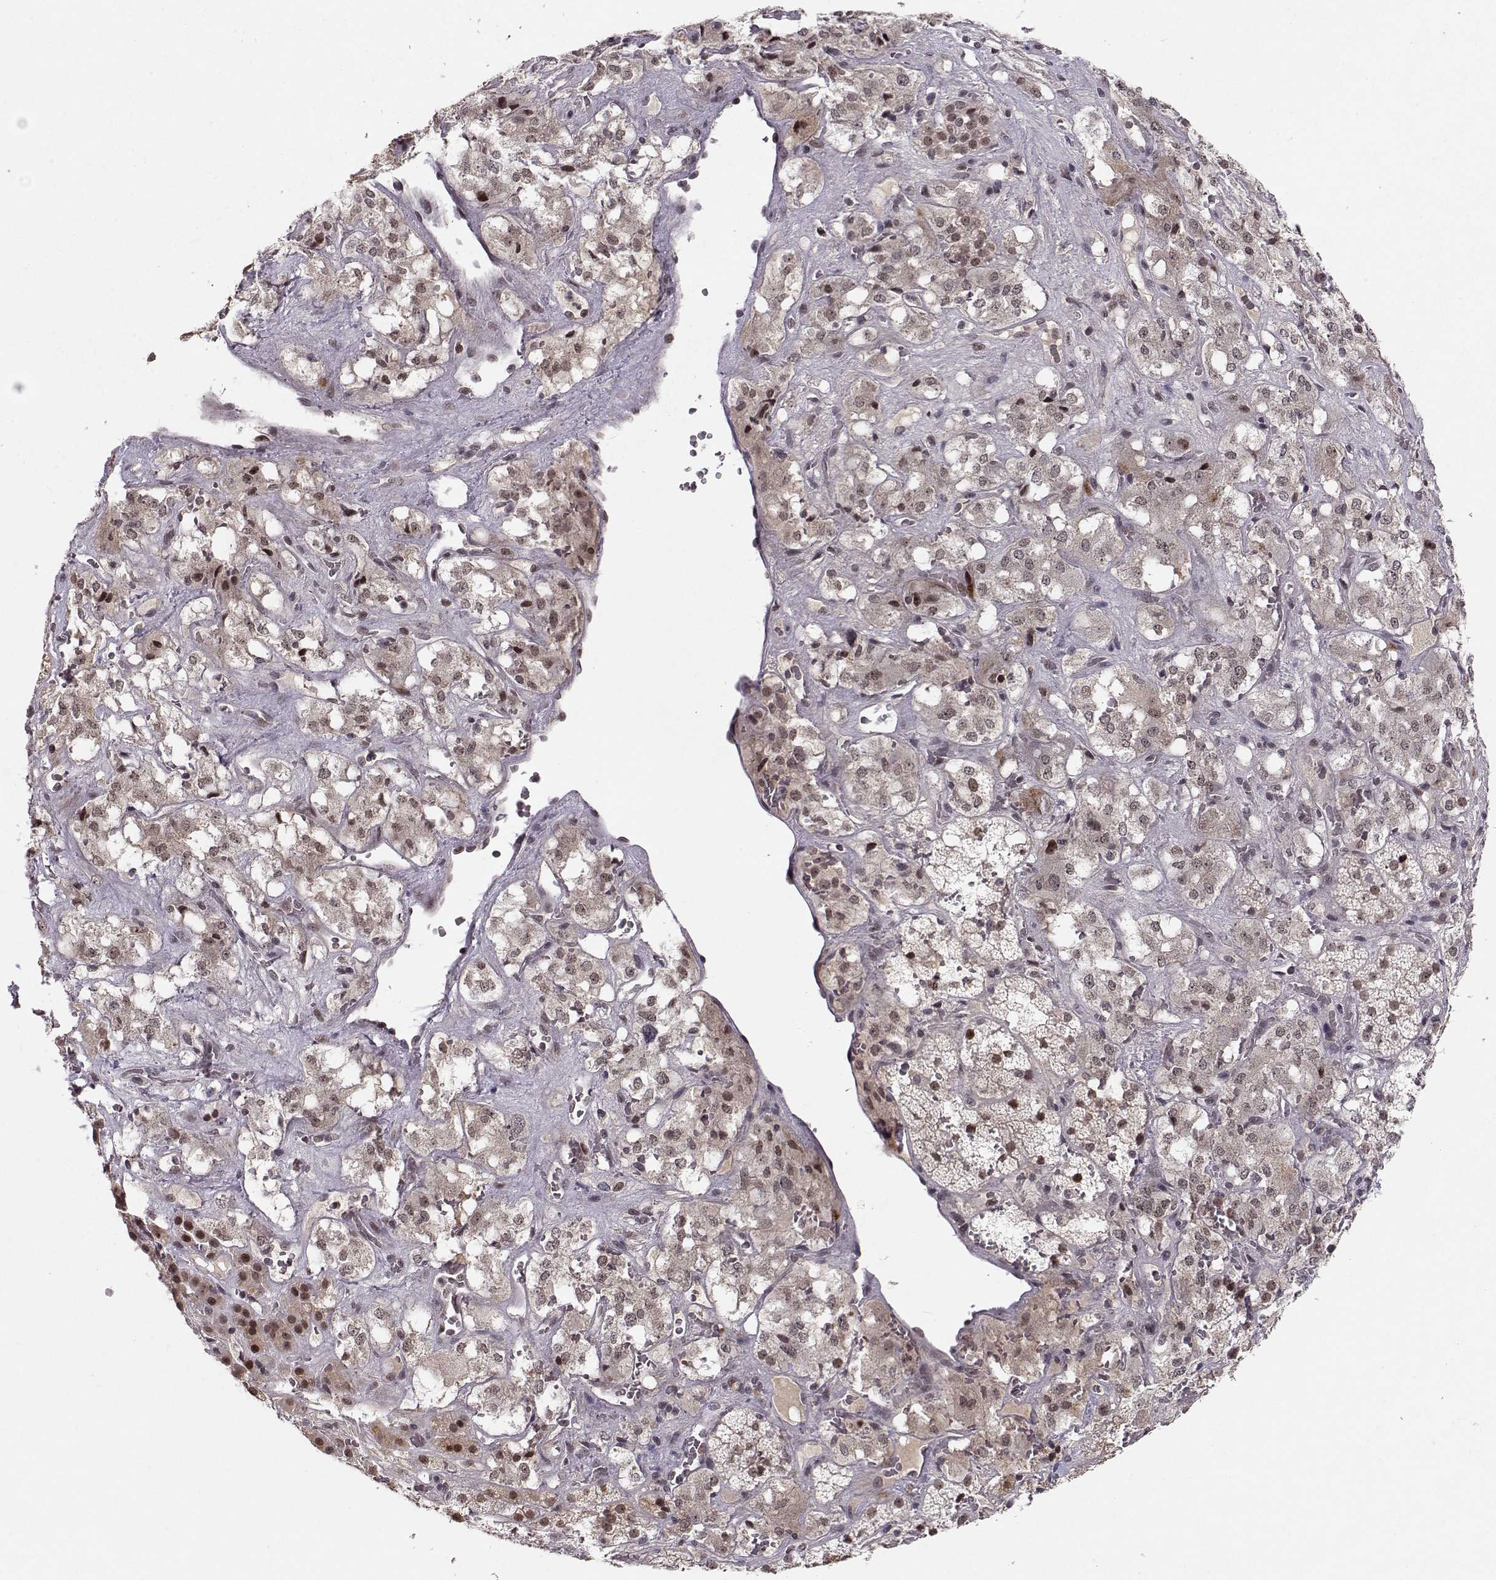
{"staining": {"intensity": "moderate", "quantity": ">75%", "location": "nuclear"}, "tissue": "adrenal gland", "cell_type": "Glandular cells", "image_type": "normal", "snomed": [{"axis": "morphology", "description": "Normal tissue, NOS"}, {"axis": "topography", "description": "Adrenal gland"}], "caption": "Immunohistochemical staining of unremarkable adrenal gland exhibits >75% levels of moderate nuclear protein positivity in approximately >75% of glandular cells. (IHC, brightfield microscopy, high magnification).", "gene": "CSNK2A1", "patient": {"sex": "male", "age": 57}}